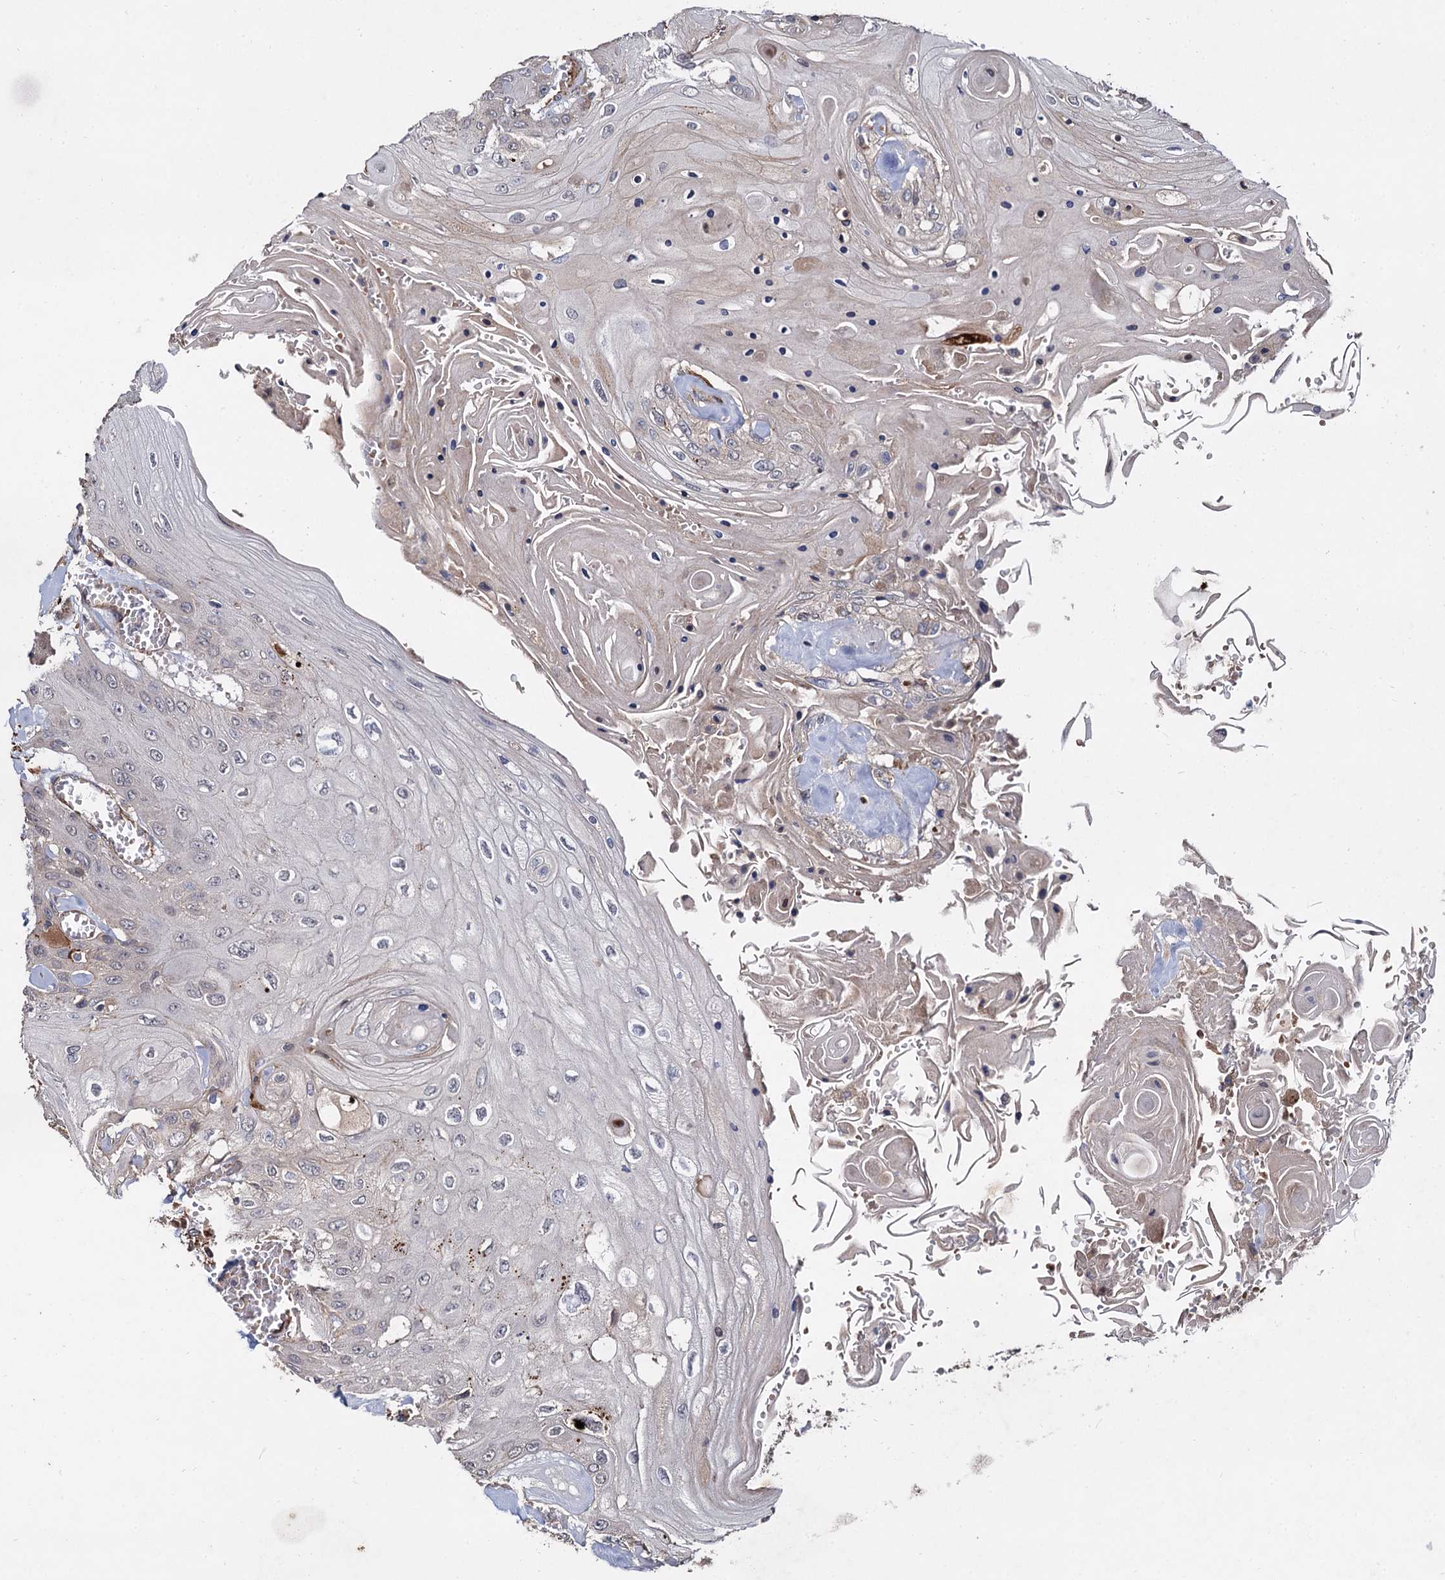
{"staining": {"intensity": "negative", "quantity": "none", "location": "none"}, "tissue": "head and neck cancer", "cell_type": "Tumor cells", "image_type": "cancer", "snomed": [{"axis": "morphology", "description": "Squamous cell carcinoma, NOS"}, {"axis": "topography", "description": "Head-Neck"}], "caption": "Immunohistochemistry (IHC) histopathology image of human head and neck cancer stained for a protein (brown), which reveals no staining in tumor cells.", "gene": "ISM2", "patient": {"sex": "female", "age": 43}}